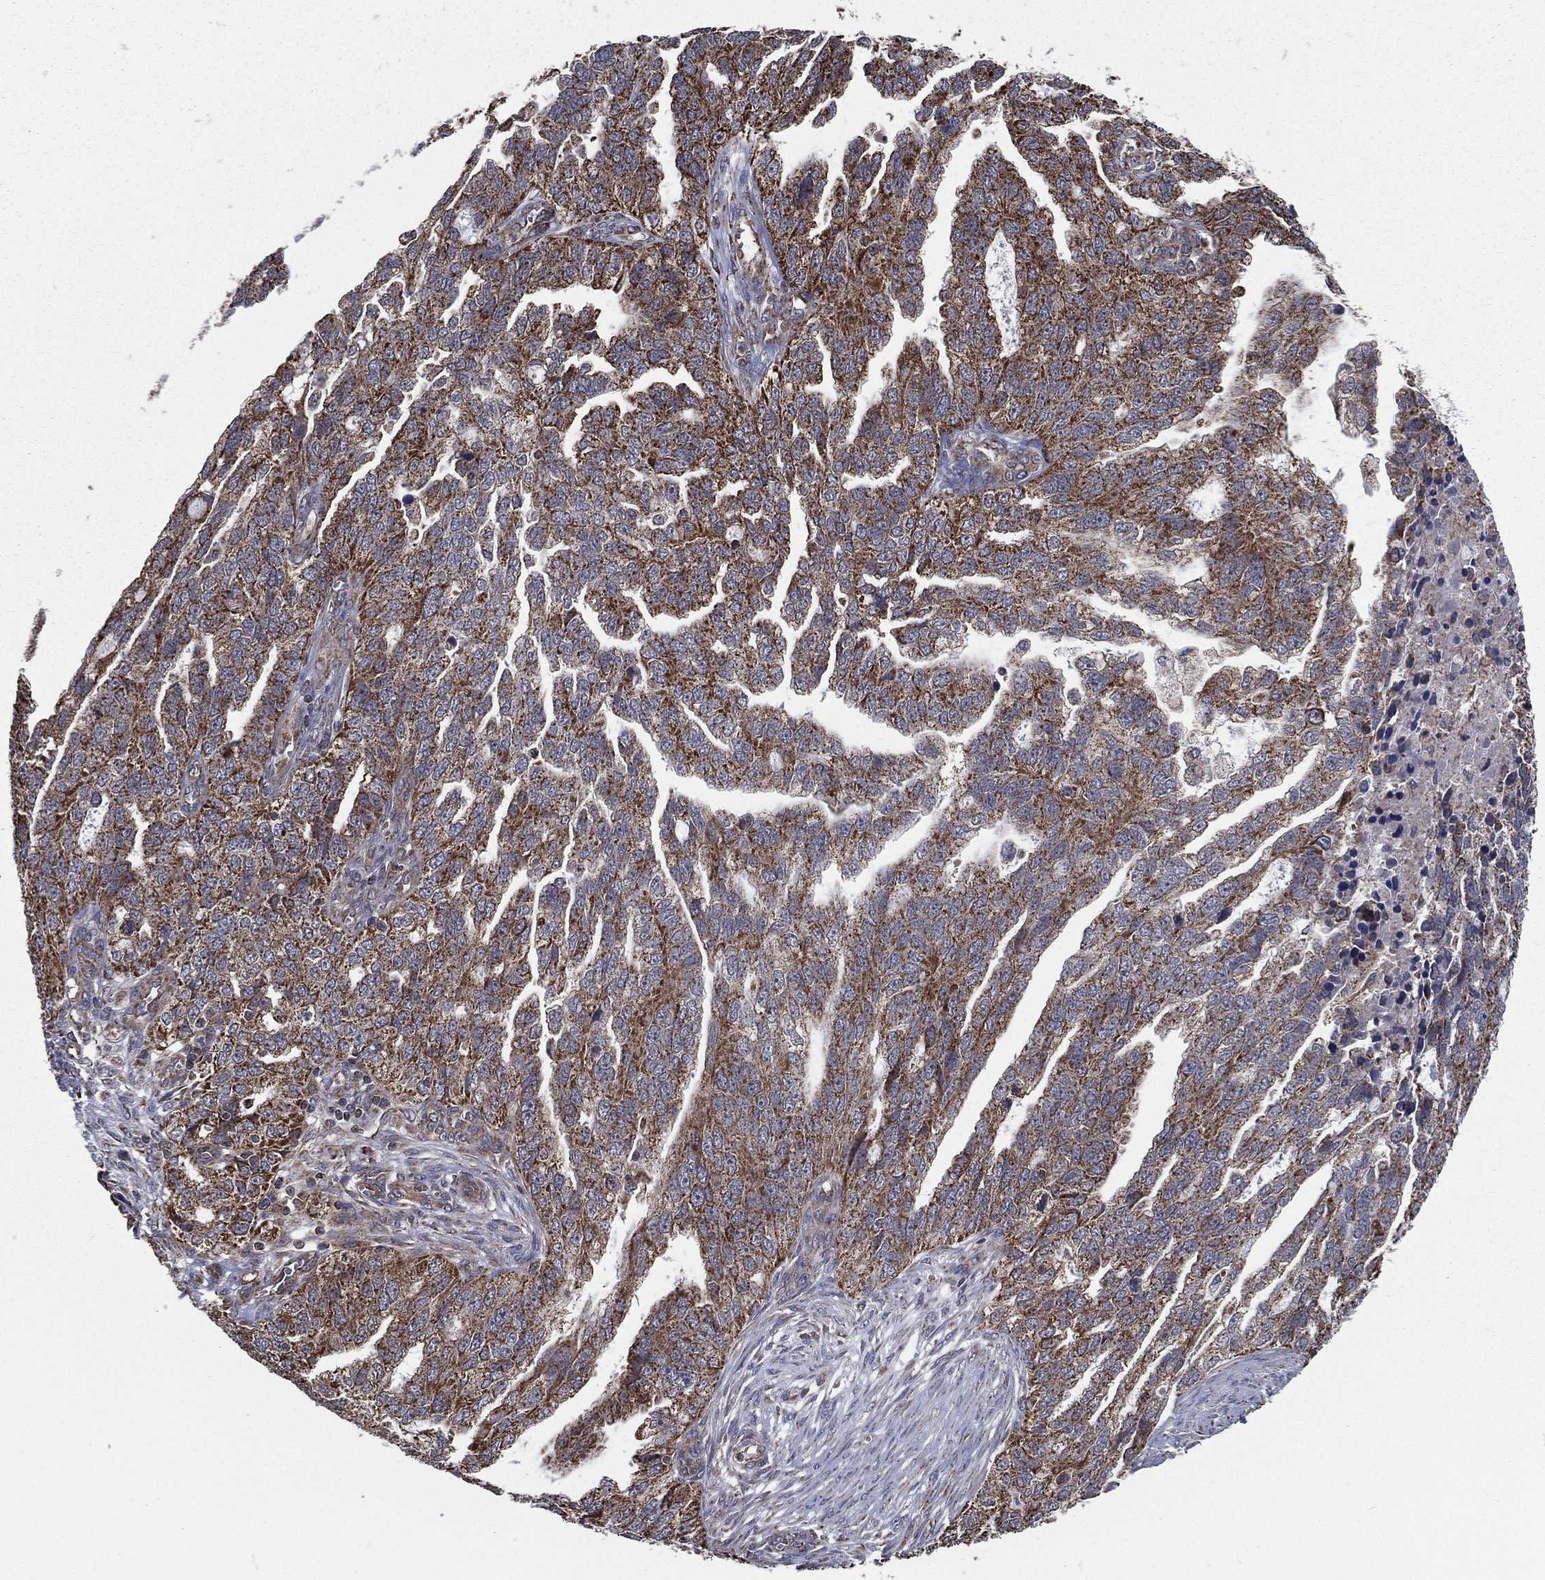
{"staining": {"intensity": "strong", "quantity": "25%-75%", "location": "cytoplasmic/membranous"}, "tissue": "ovarian cancer", "cell_type": "Tumor cells", "image_type": "cancer", "snomed": [{"axis": "morphology", "description": "Cystadenocarcinoma, serous, NOS"}, {"axis": "topography", "description": "Ovary"}], "caption": "IHC histopathology image of human serous cystadenocarcinoma (ovarian) stained for a protein (brown), which shows high levels of strong cytoplasmic/membranous expression in about 25%-75% of tumor cells.", "gene": "RIGI", "patient": {"sex": "female", "age": 51}}